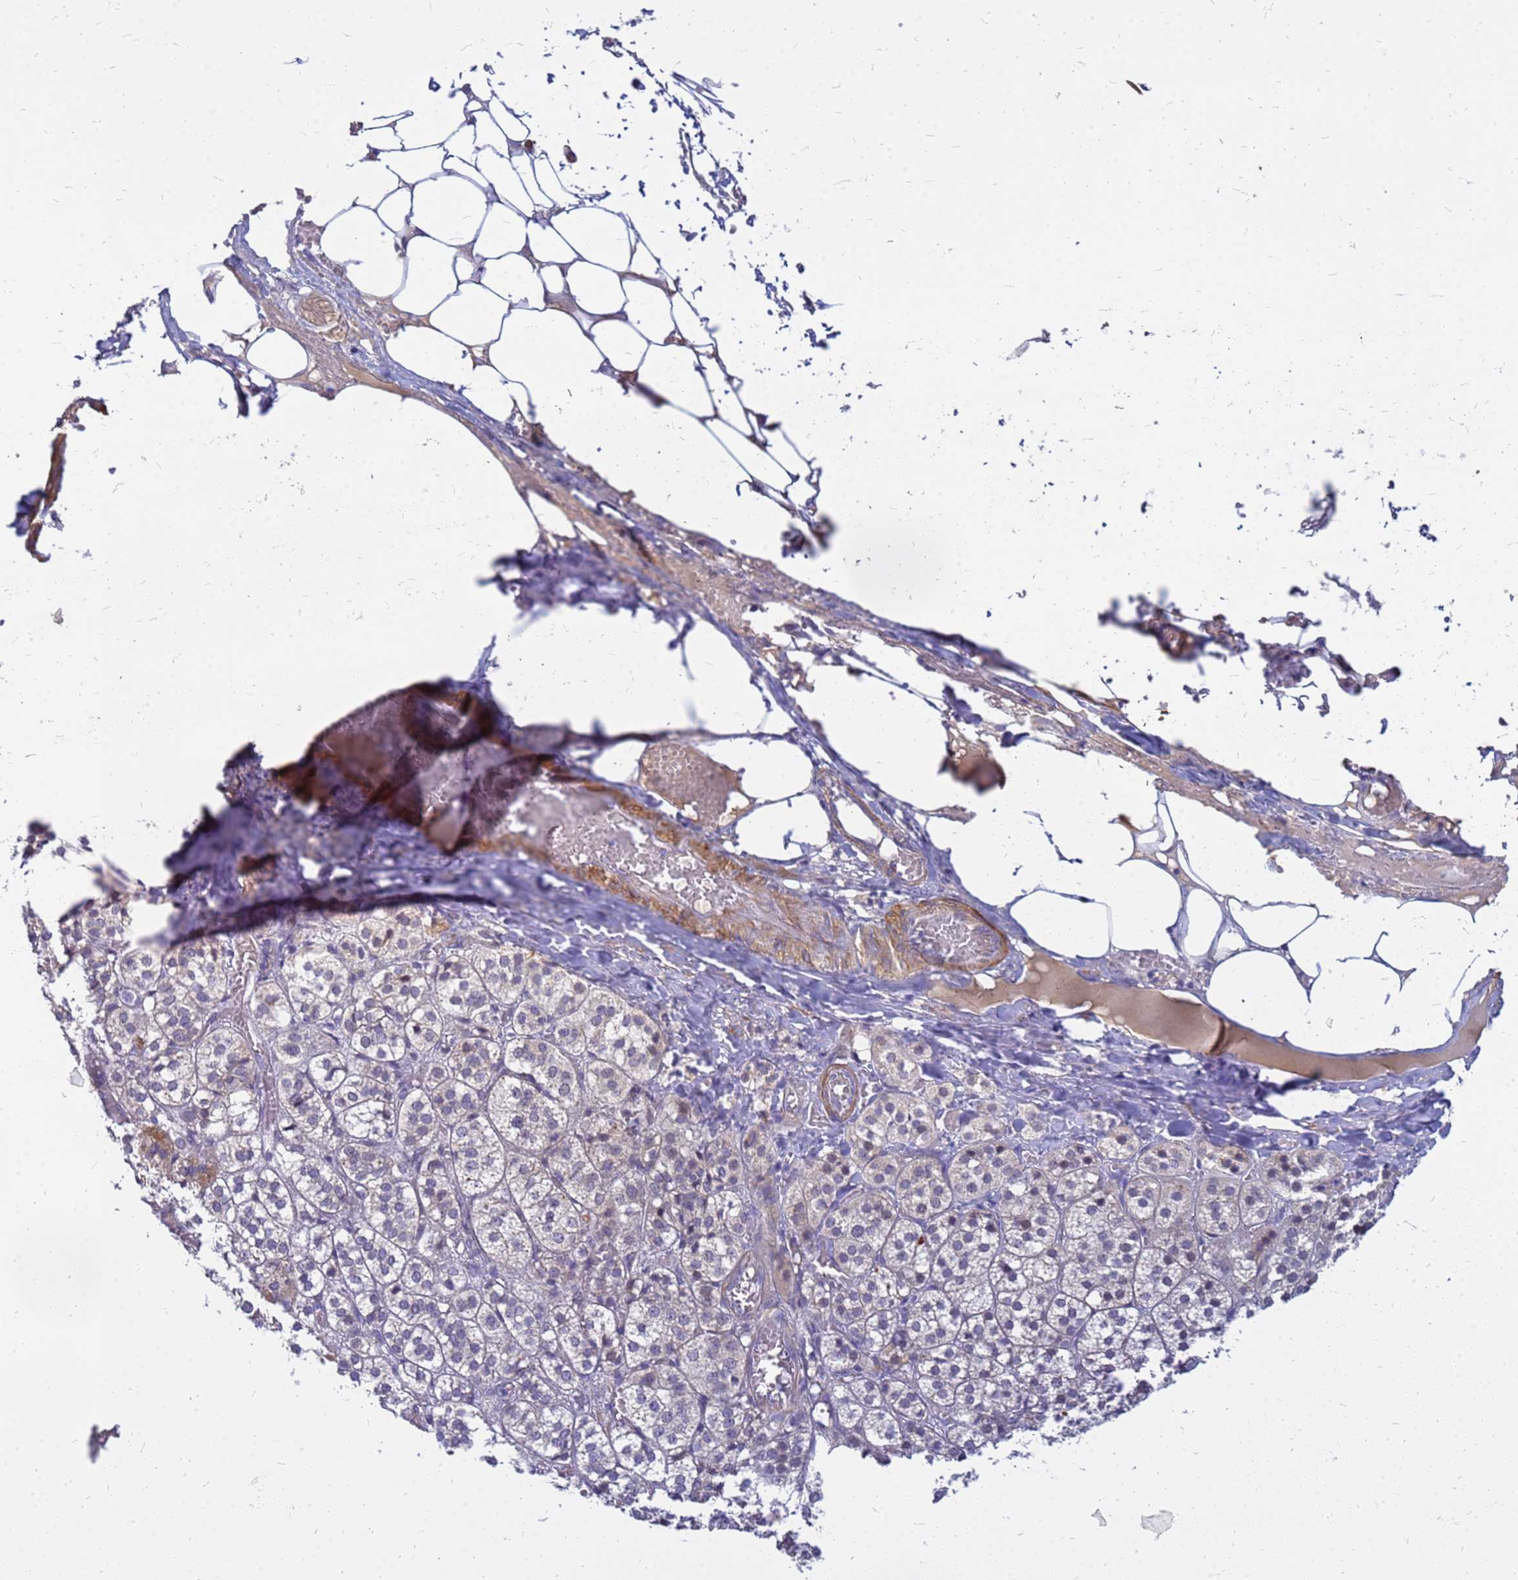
{"staining": {"intensity": "moderate", "quantity": "<25%", "location": "cytoplasmic/membranous,nuclear"}, "tissue": "adrenal gland", "cell_type": "Glandular cells", "image_type": "normal", "snomed": [{"axis": "morphology", "description": "Normal tissue, NOS"}, {"axis": "topography", "description": "Adrenal gland"}], "caption": "Immunohistochemistry of unremarkable adrenal gland demonstrates low levels of moderate cytoplasmic/membranous,nuclear expression in approximately <25% of glandular cells. The staining was performed using DAB, with brown indicating positive protein expression. Nuclei are stained blue with hematoxylin.", "gene": "SRGAP3", "patient": {"sex": "female", "age": 61}}